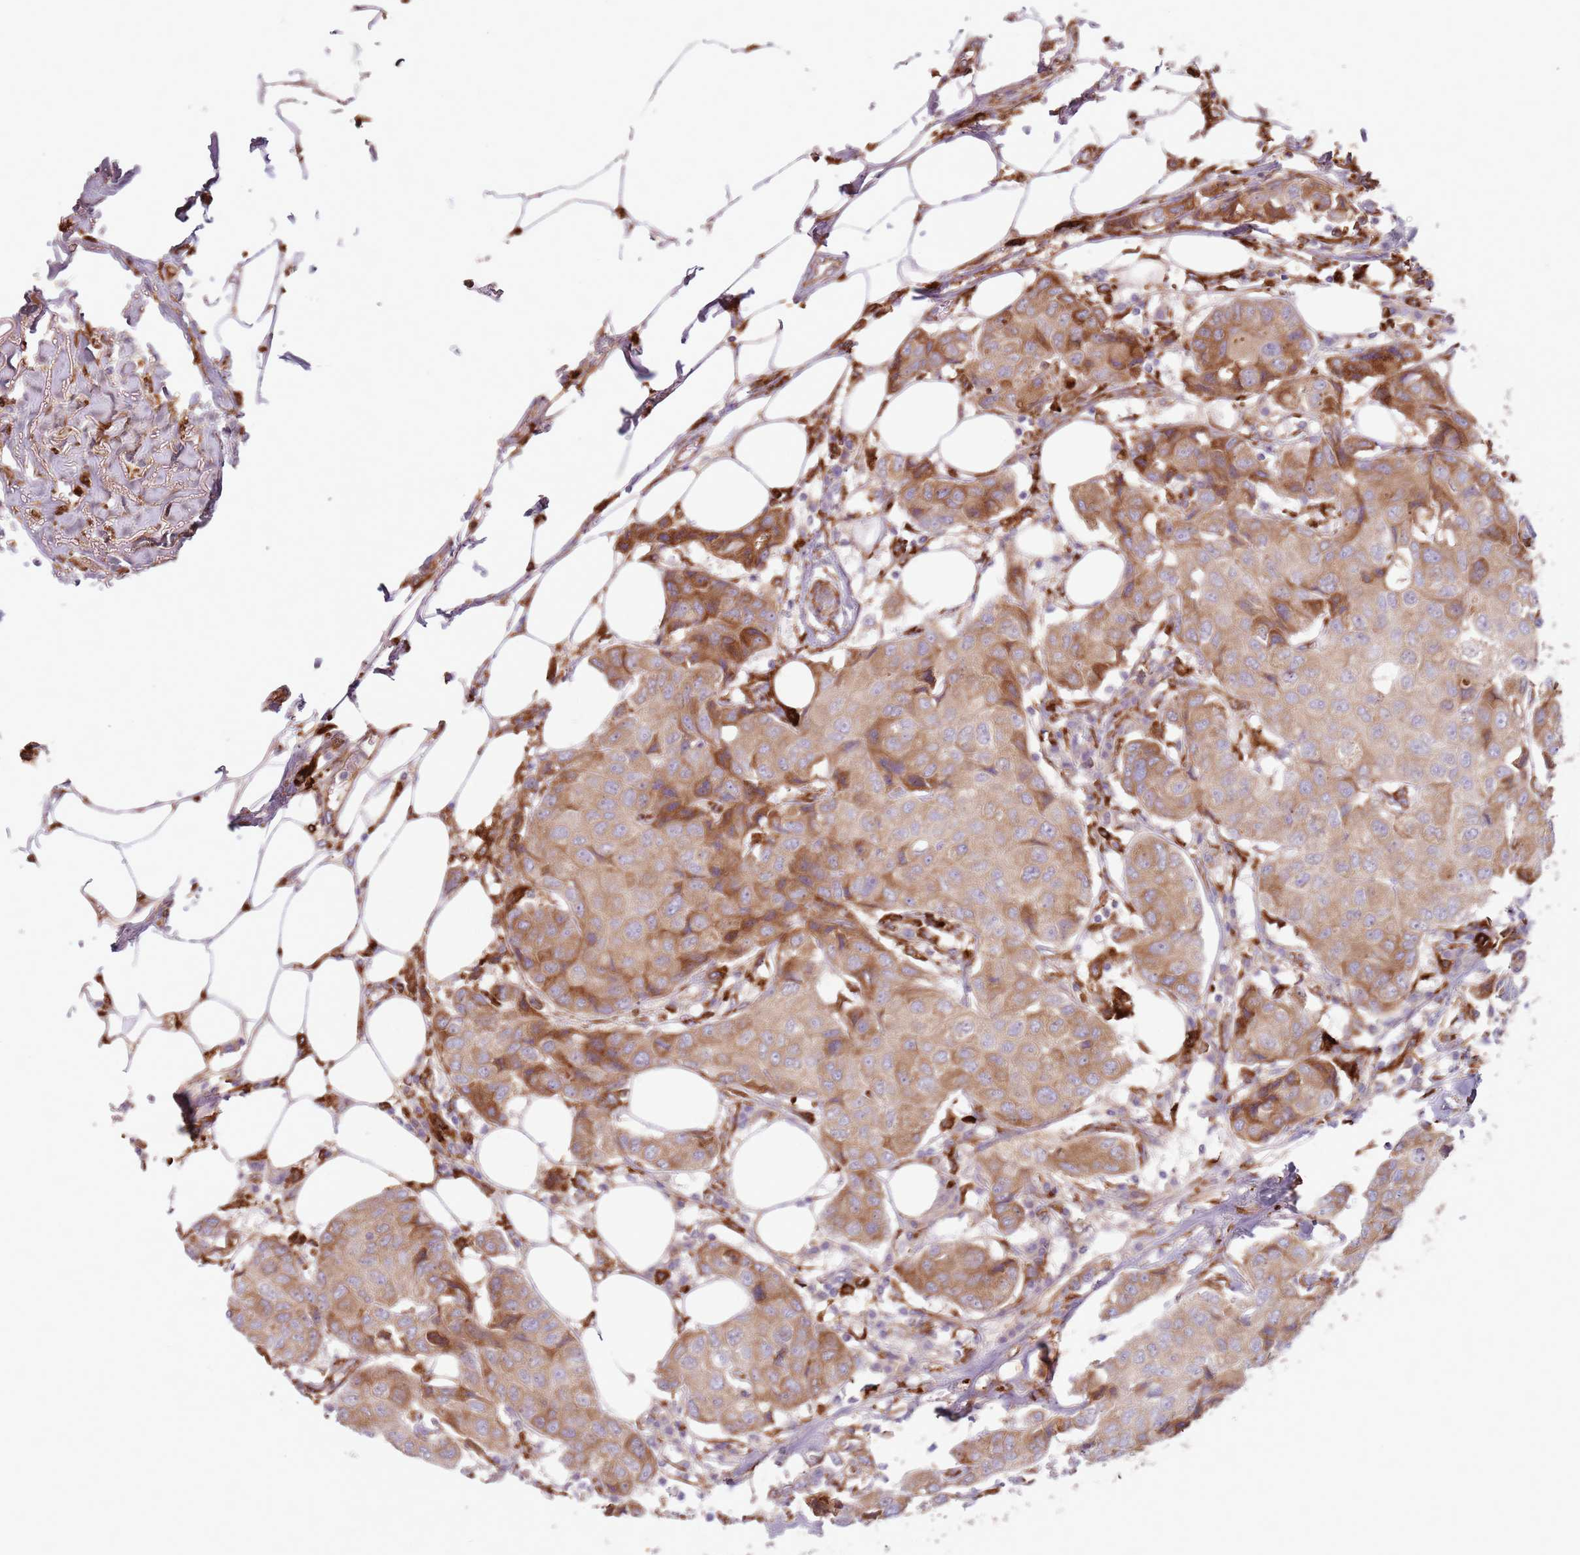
{"staining": {"intensity": "moderate", "quantity": ">75%", "location": "cytoplasmic/membranous"}, "tissue": "breast cancer", "cell_type": "Tumor cells", "image_type": "cancer", "snomed": [{"axis": "morphology", "description": "Duct carcinoma"}, {"axis": "topography", "description": "Breast"}], "caption": "Tumor cells display medium levels of moderate cytoplasmic/membranous expression in about >75% of cells in human breast cancer.", "gene": "COLGALT1", "patient": {"sex": "female", "age": 80}}